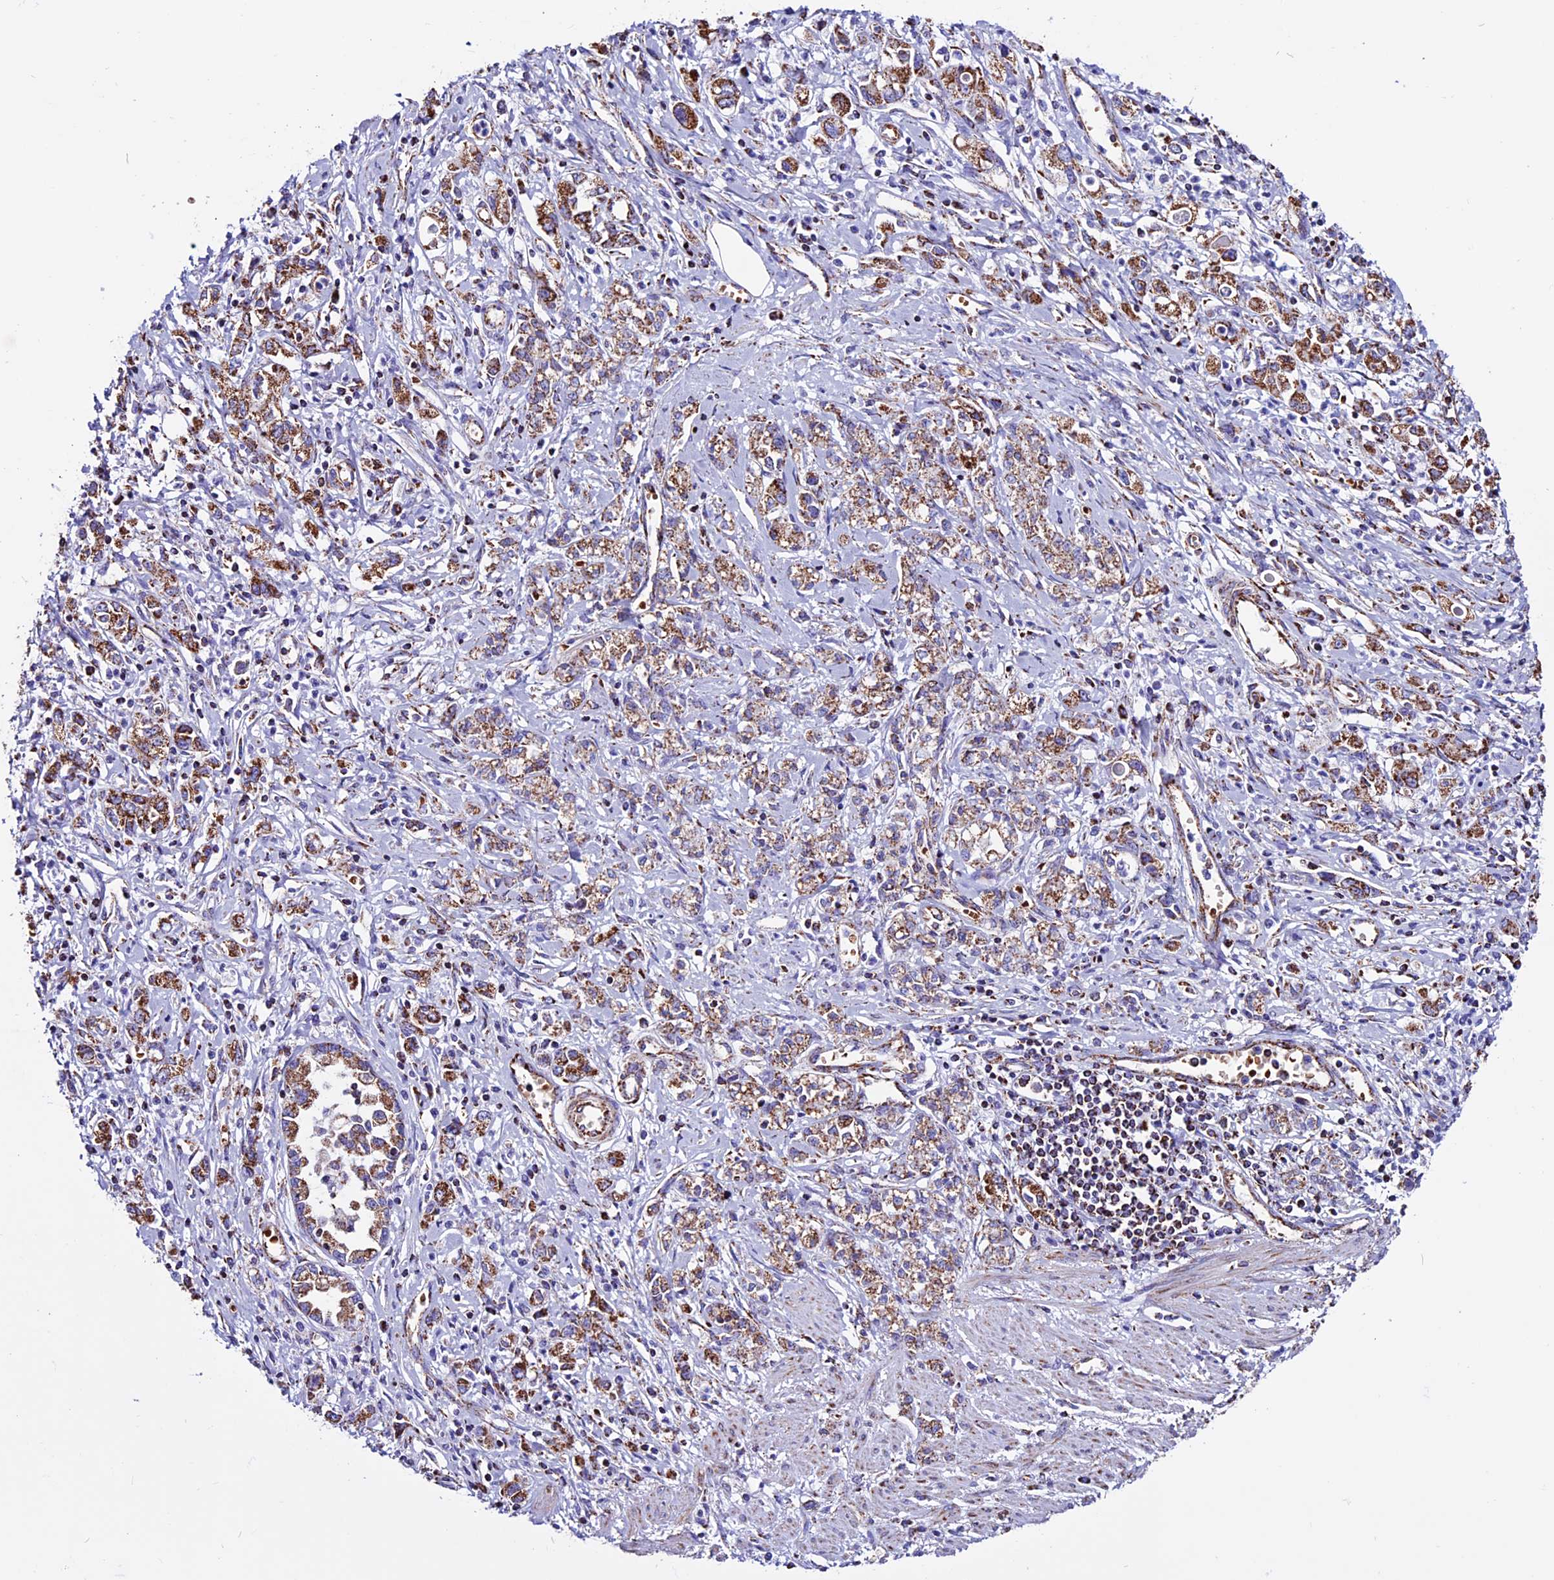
{"staining": {"intensity": "moderate", "quantity": ">75%", "location": "cytoplasmic/membranous"}, "tissue": "stomach cancer", "cell_type": "Tumor cells", "image_type": "cancer", "snomed": [{"axis": "morphology", "description": "Adenocarcinoma, NOS"}, {"axis": "topography", "description": "Stomach"}], "caption": "DAB (3,3'-diaminobenzidine) immunohistochemical staining of stomach cancer (adenocarcinoma) demonstrates moderate cytoplasmic/membranous protein positivity in approximately >75% of tumor cells.", "gene": "CX3CL1", "patient": {"sex": "female", "age": 76}}